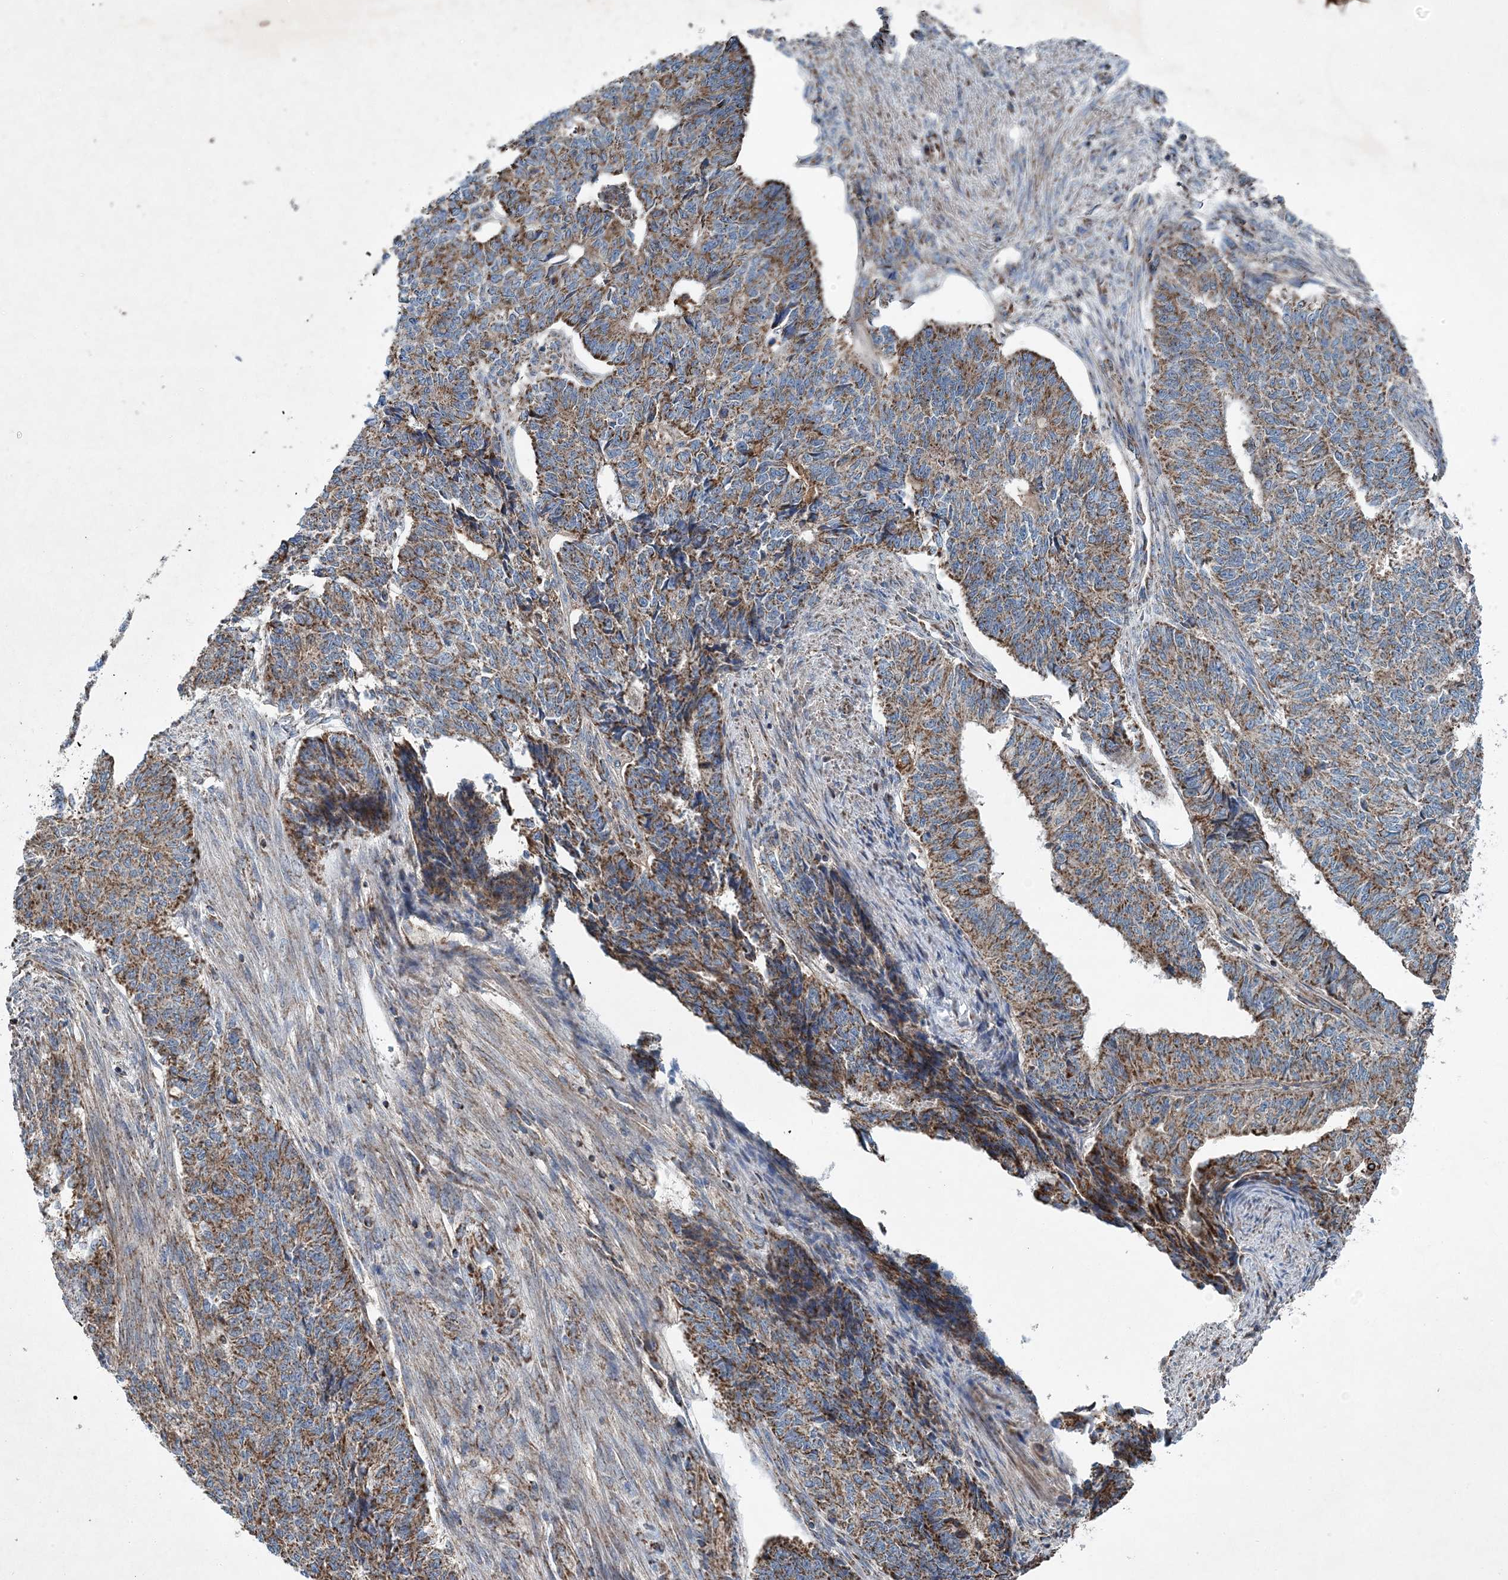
{"staining": {"intensity": "moderate", "quantity": ">75%", "location": "cytoplasmic/membranous"}, "tissue": "endometrial cancer", "cell_type": "Tumor cells", "image_type": "cancer", "snomed": [{"axis": "morphology", "description": "Adenocarcinoma, NOS"}, {"axis": "topography", "description": "Endometrium"}], "caption": "Endometrial cancer tissue demonstrates moderate cytoplasmic/membranous staining in approximately >75% of tumor cells Immunohistochemistry stains the protein in brown and the nuclei are stained blue.", "gene": "SPAG16", "patient": {"sex": "female", "age": 32}}